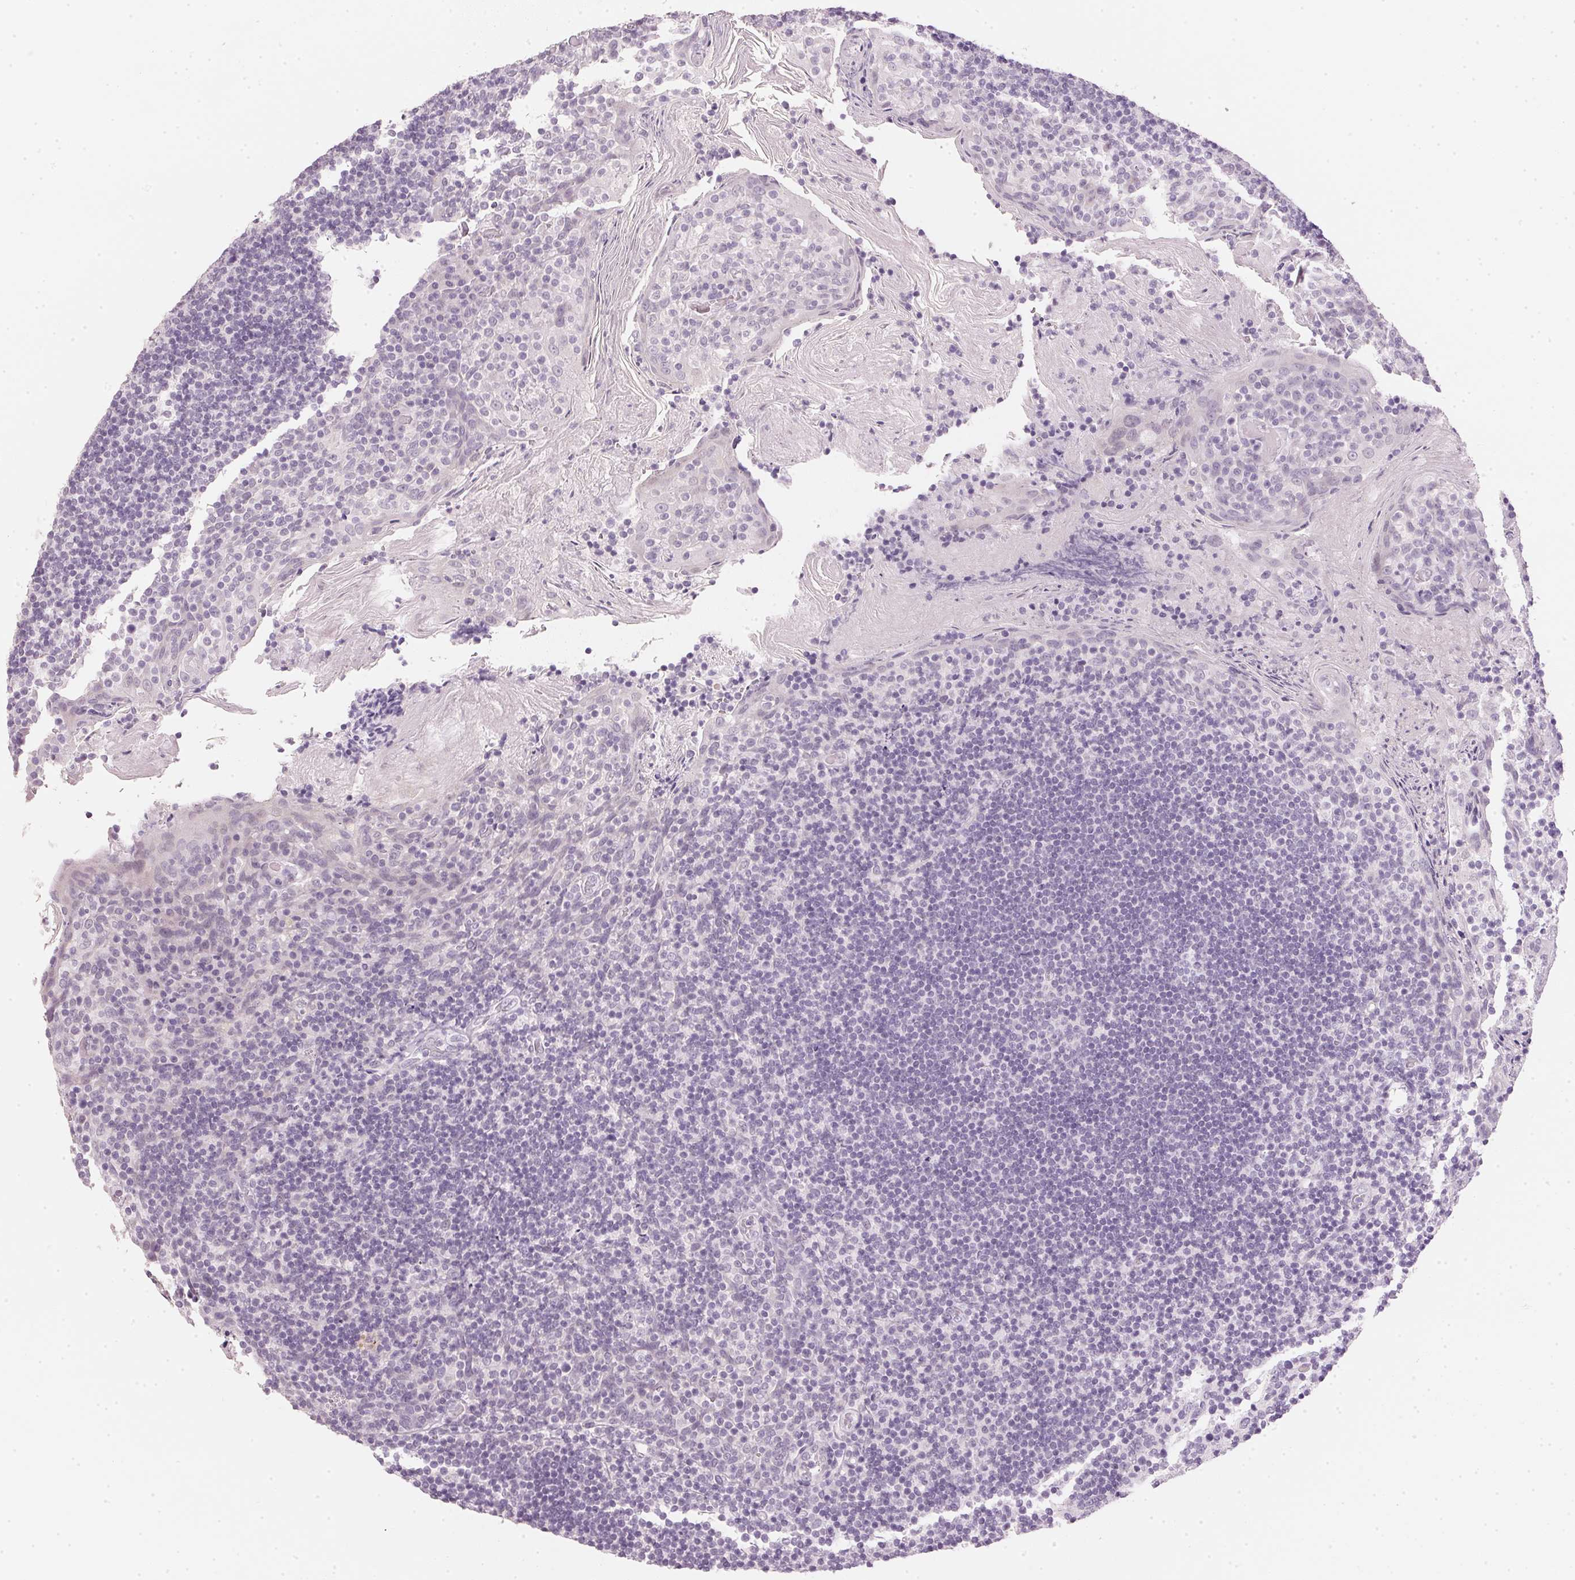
{"staining": {"intensity": "negative", "quantity": "none", "location": "none"}, "tissue": "tonsil", "cell_type": "Germinal center cells", "image_type": "normal", "snomed": [{"axis": "morphology", "description": "Normal tissue, NOS"}, {"axis": "topography", "description": "Tonsil"}], "caption": "Normal tonsil was stained to show a protein in brown. There is no significant staining in germinal center cells. The staining was performed using DAB to visualize the protein expression in brown, while the nuclei were stained in blue with hematoxylin (Magnification: 20x).", "gene": "IGFBP1", "patient": {"sex": "female", "age": 10}}